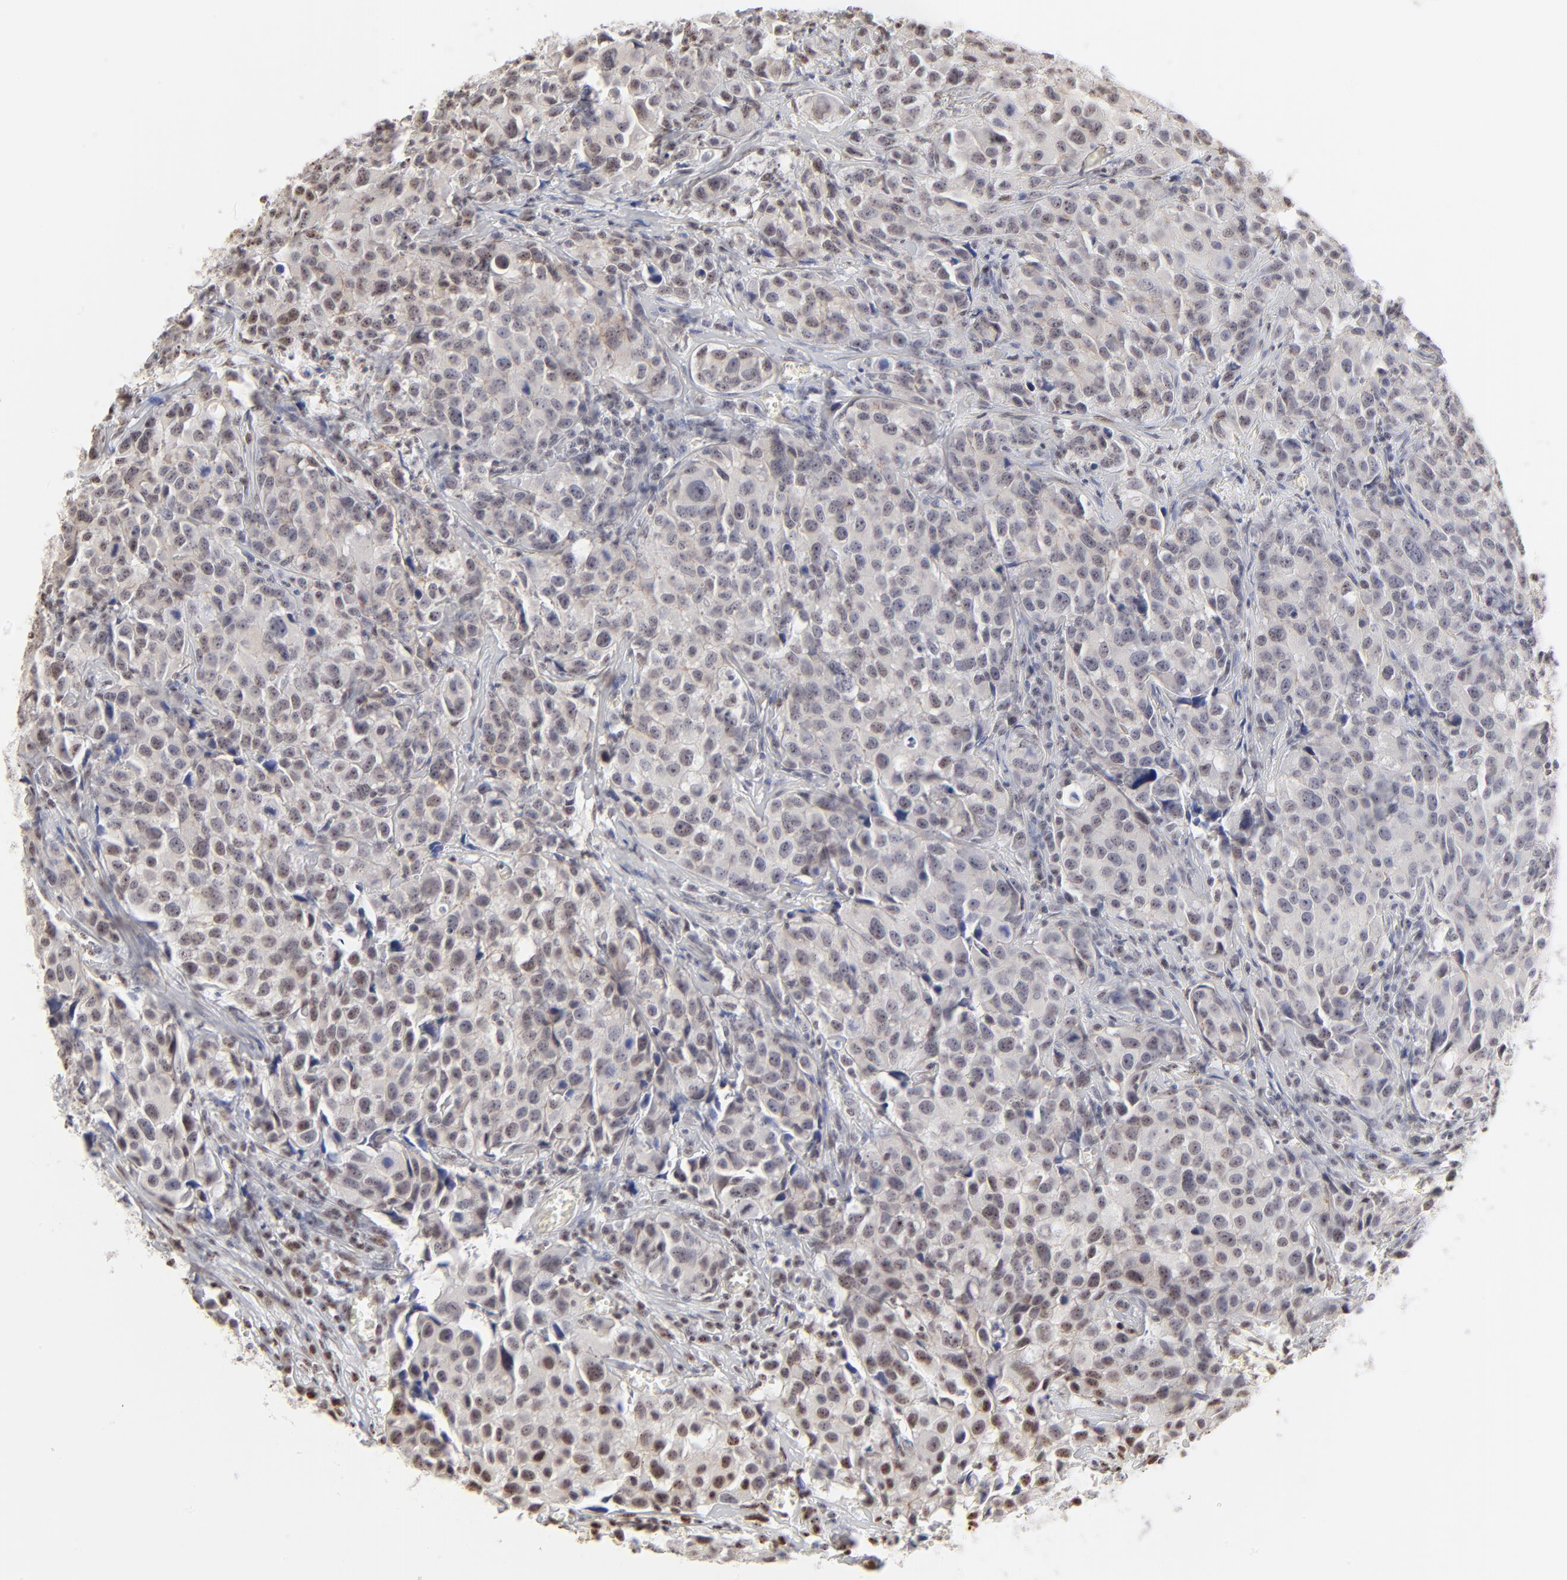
{"staining": {"intensity": "weak", "quantity": "<25%", "location": "cytoplasmic/membranous"}, "tissue": "urothelial cancer", "cell_type": "Tumor cells", "image_type": "cancer", "snomed": [{"axis": "morphology", "description": "Urothelial carcinoma, High grade"}, {"axis": "topography", "description": "Urinary bladder"}], "caption": "Immunohistochemistry of high-grade urothelial carcinoma displays no positivity in tumor cells.", "gene": "NFIL3", "patient": {"sex": "female", "age": 75}}